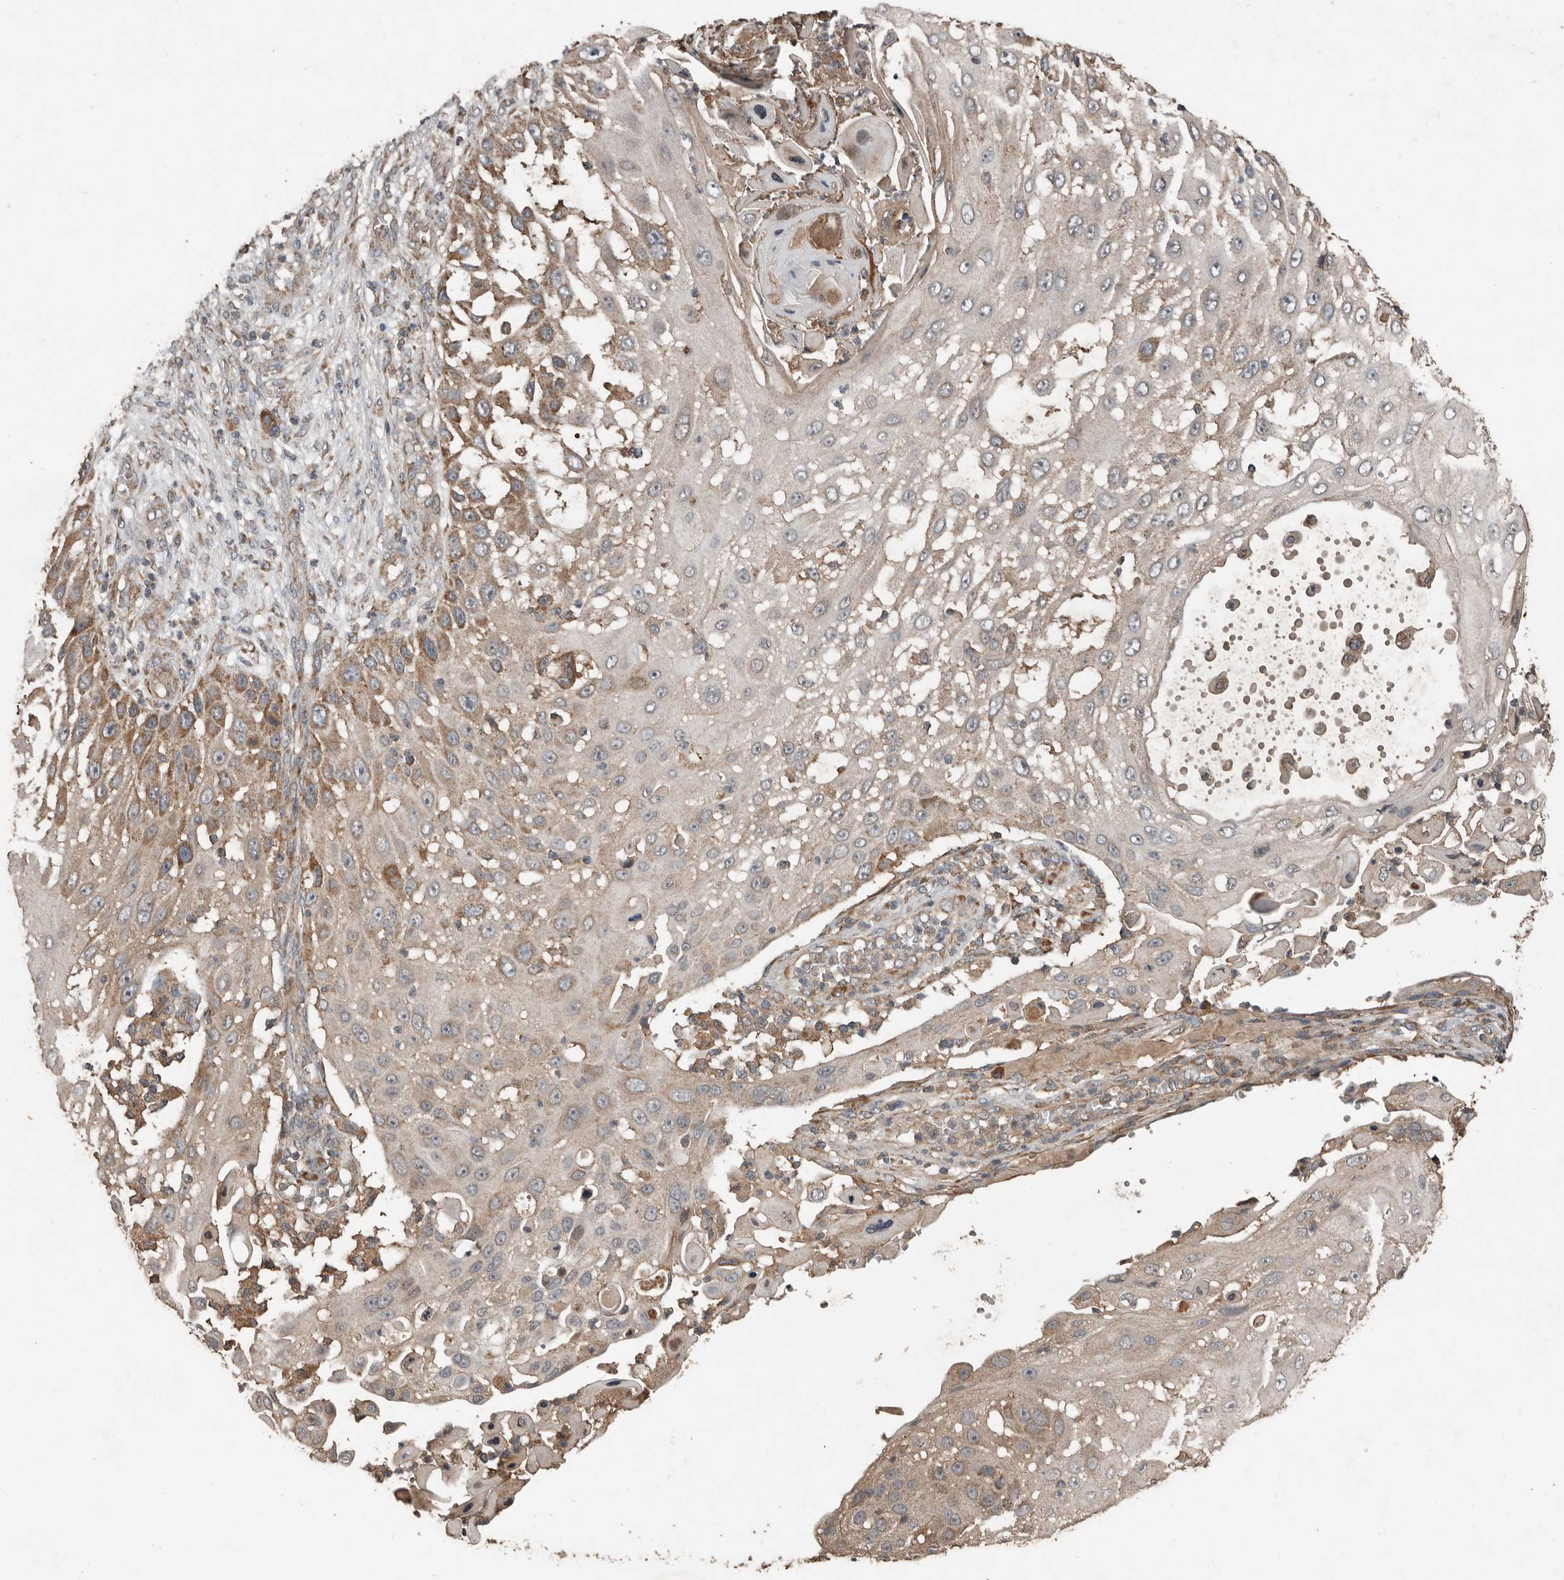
{"staining": {"intensity": "moderate", "quantity": "<25%", "location": "cytoplasmic/membranous"}, "tissue": "skin cancer", "cell_type": "Tumor cells", "image_type": "cancer", "snomed": [{"axis": "morphology", "description": "Squamous cell carcinoma, NOS"}, {"axis": "topography", "description": "Skin"}], "caption": "Moderate cytoplasmic/membranous protein staining is appreciated in about <25% of tumor cells in skin cancer (squamous cell carcinoma).", "gene": "RNF207", "patient": {"sex": "female", "age": 44}}